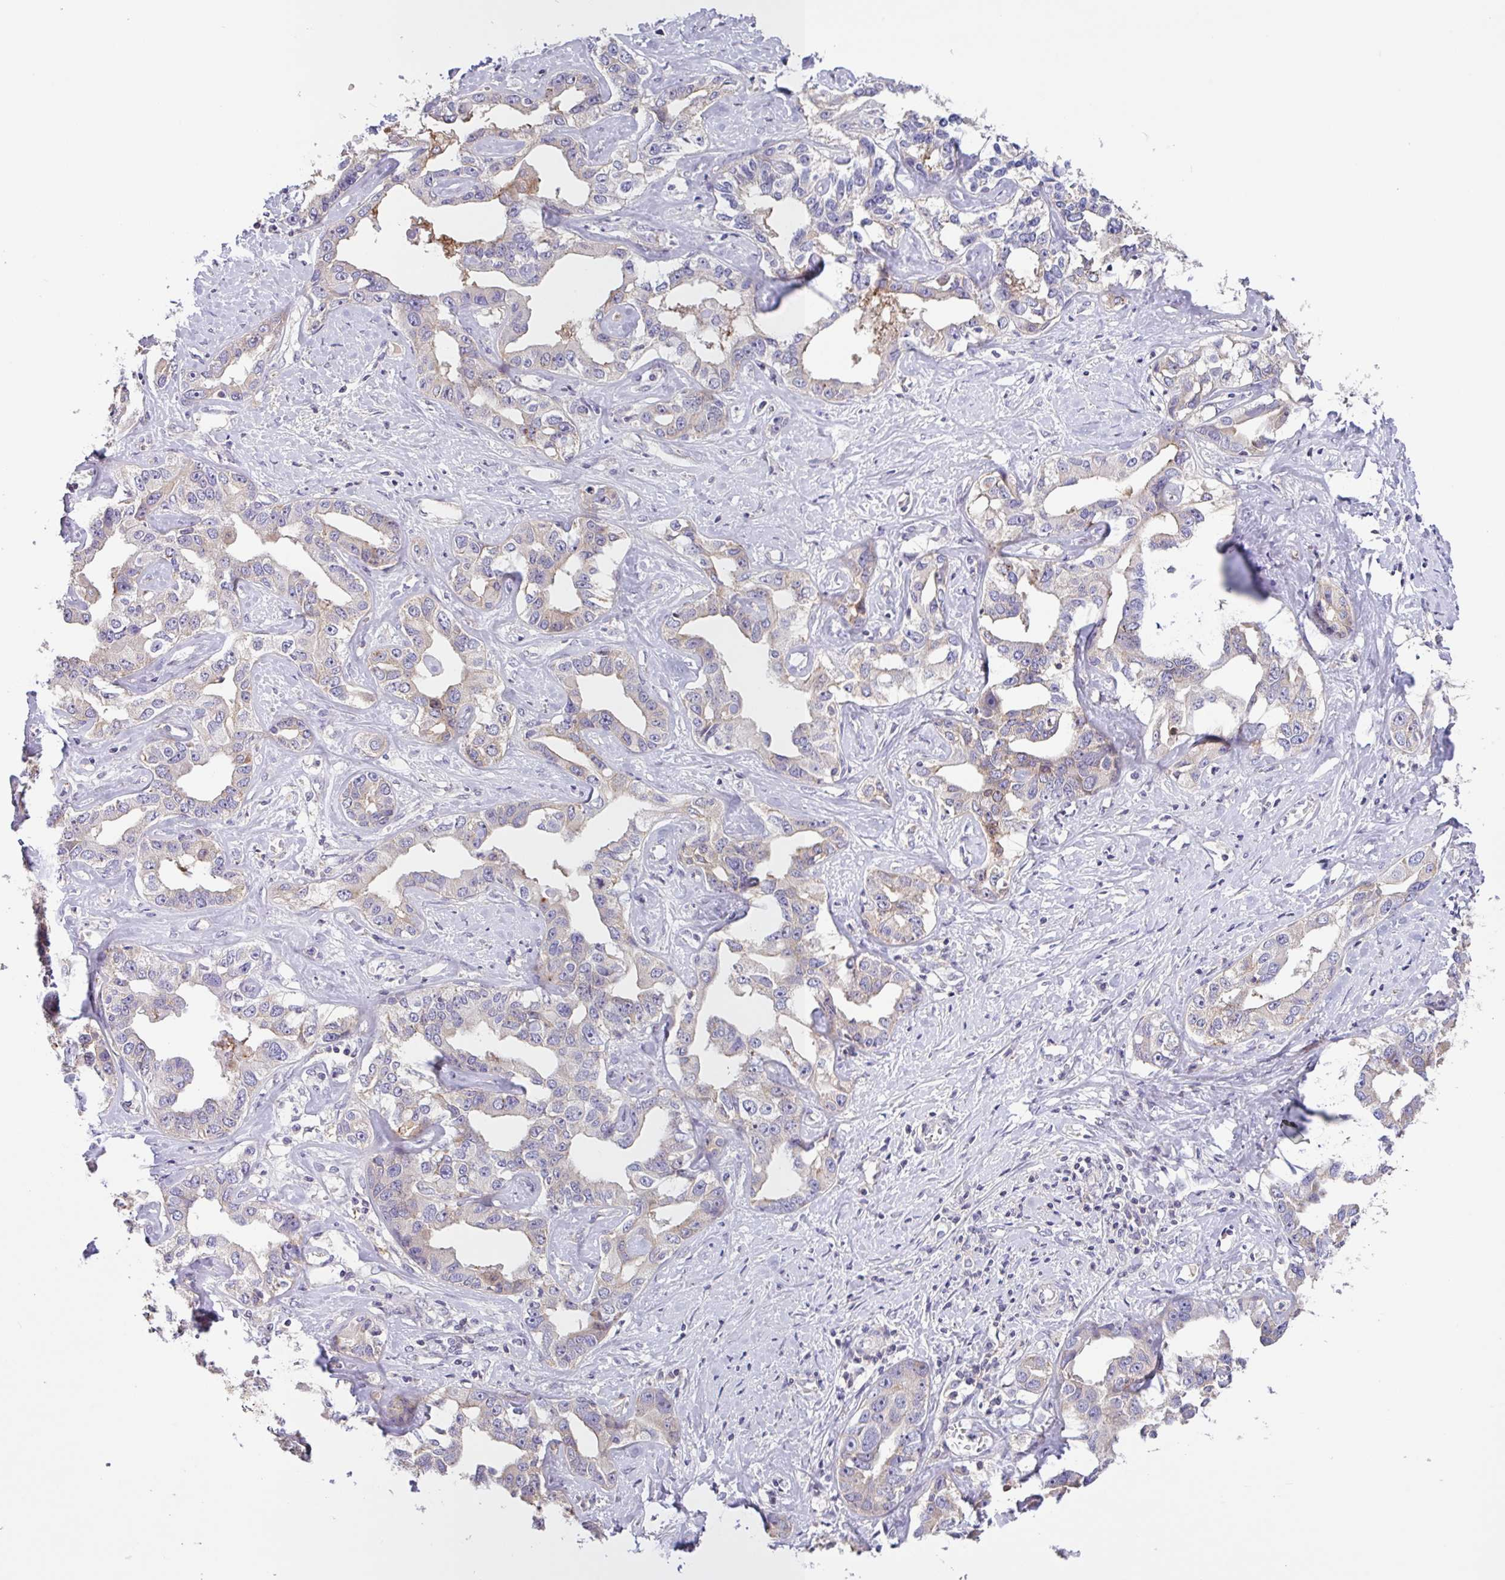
{"staining": {"intensity": "negative", "quantity": "none", "location": "none"}, "tissue": "liver cancer", "cell_type": "Tumor cells", "image_type": "cancer", "snomed": [{"axis": "morphology", "description": "Cholangiocarcinoma"}, {"axis": "topography", "description": "Liver"}], "caption": "Tumor cells show no significant protein positivity in cholangiocarcinoma (liver).", "gene": "SFTPB", "patient": {"sex": "male", "age": 59}}